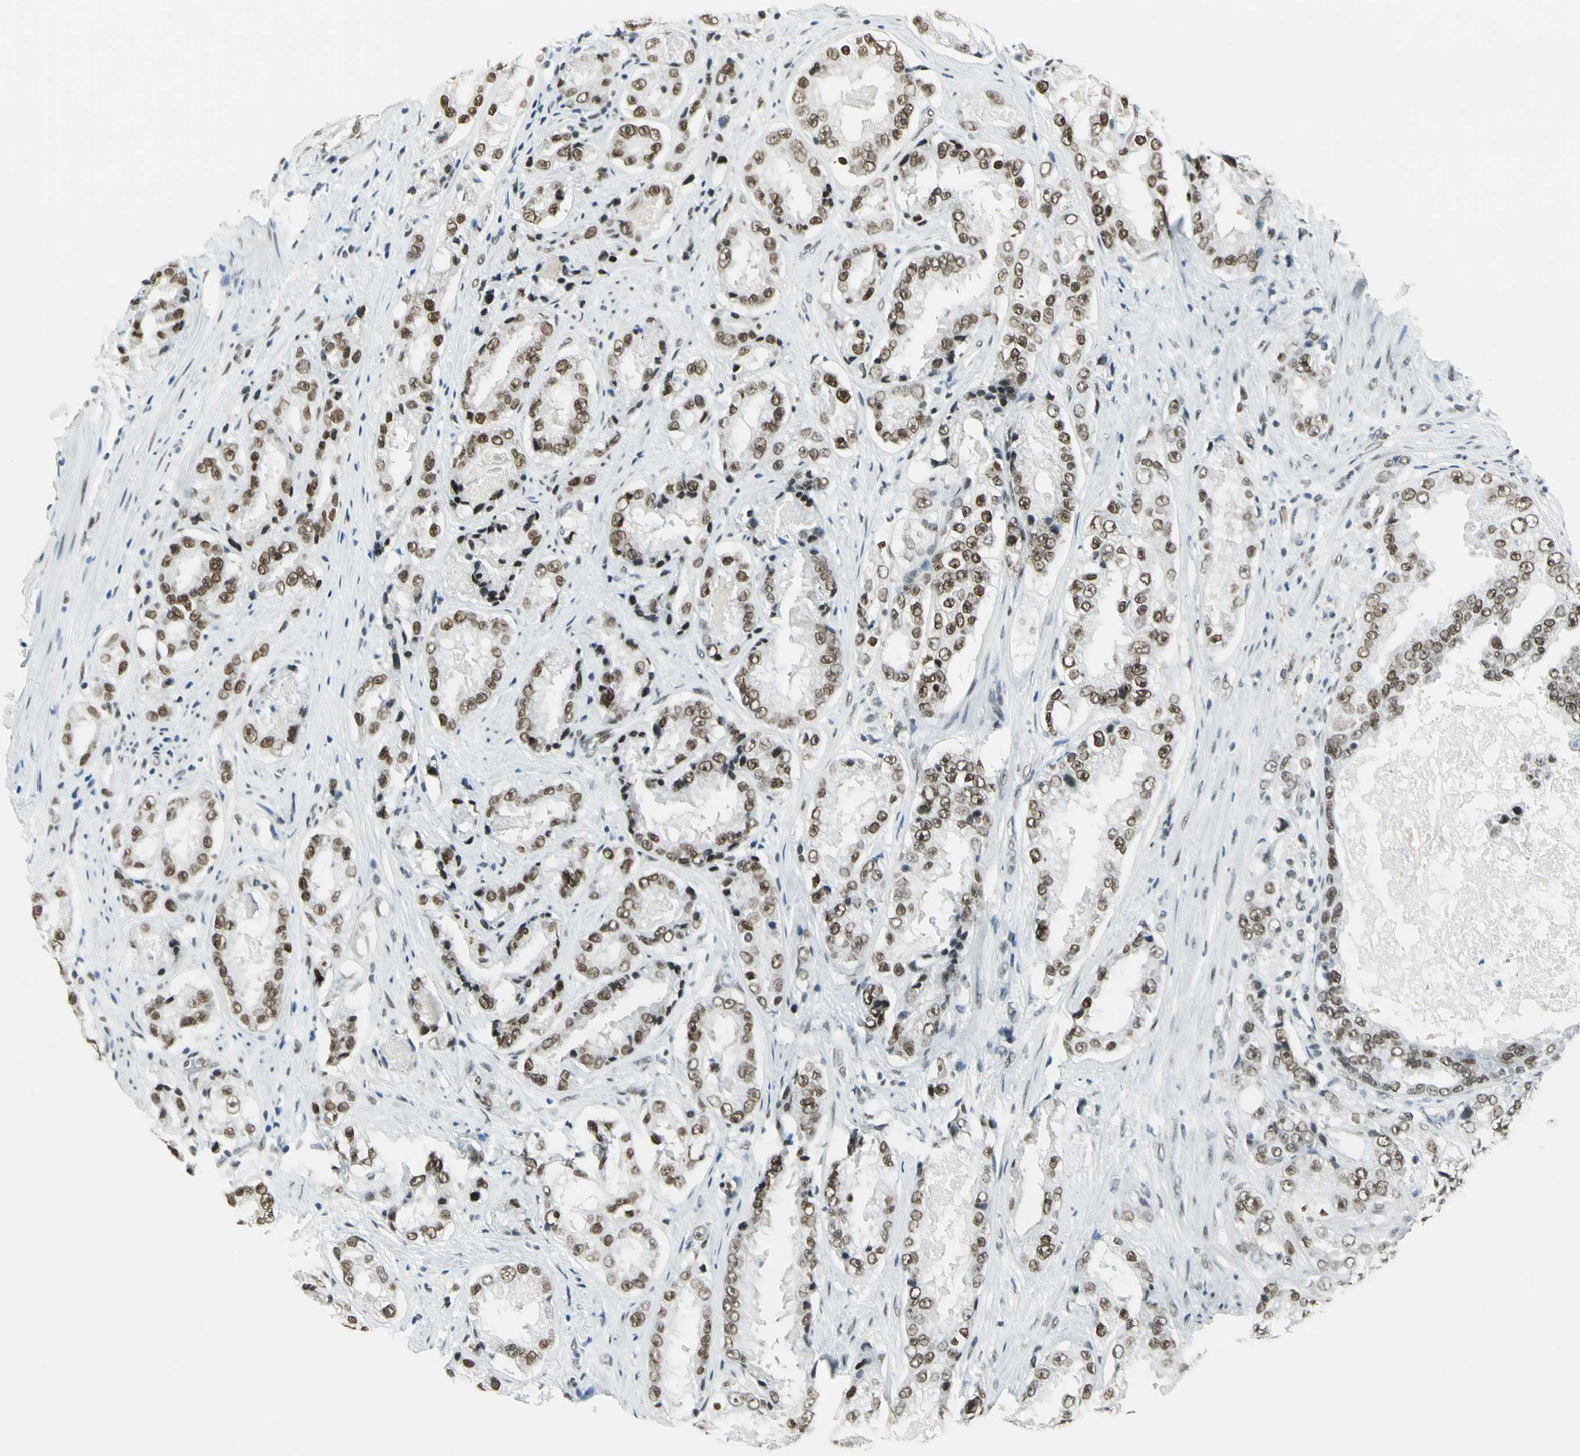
{"staining": {"intensity": "moderate", "quantity": ">75%", "location": "nuclear"}, "tissue": "prostate cancer", "cell_type": "Tumor cells", "image_type": "cancer", "snomed": [{"axis": "morphology", "description": "Adenocarcinoma, High grade"}, {"axis": "topography", "description": "Prostate"}], "caption": "Adenocarcinoma (high-grade) (prostate) tissue displays moderate nuclear expression in about >75% of tumor cells The staining is performed using DAB brown chromogen to label protein expression. The nuclei are counter-stained blue using hematoxylin.", "gene": "ADNP", "patient": {"sex": "male", "age": 73}}